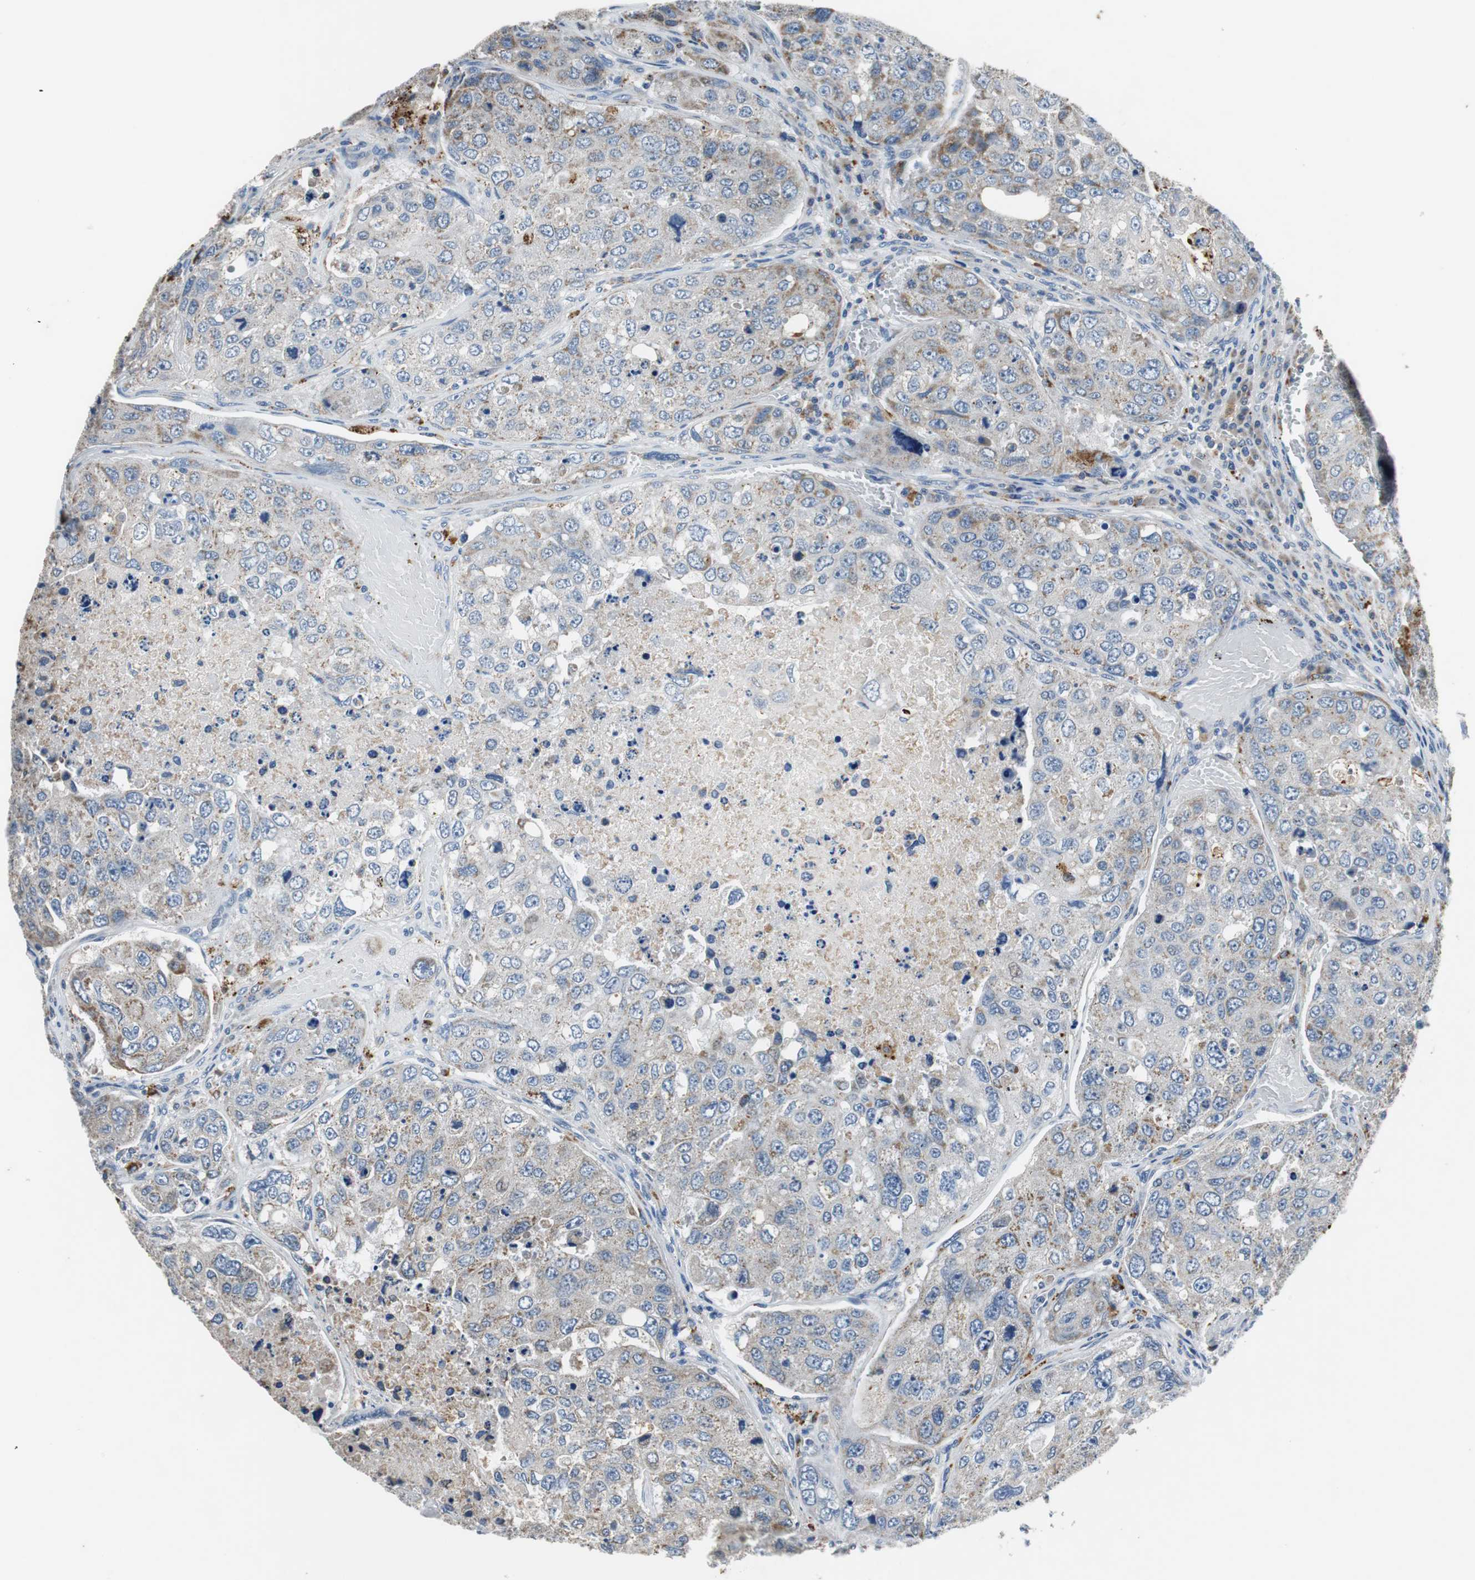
{"staining": {"intensity": "moderate", "quantity": "25%-75%", "location": "cytoplasmic/membranous"}, "tissue": "urothelial cancer", "cell_type": "Tumor cells", "image_type": "cancer", "snomed": [{"axis": "morphology", "description": "Urothelial carcinoma, High grade"}, {"axis": "topography", "description": "Lymph node"}, {"axis": "topography", "description": "Urinary bladder"}], "caption": "Protein positivity by immunohistochemistry (IHC) exhibits moderate cytoplasmic/membranous expression in about 25%-75% of tumor cells in urothelial carcinoma (high-grade).", "gene": "NLGN1", "patient": {"sex": "male", "age": 51}}